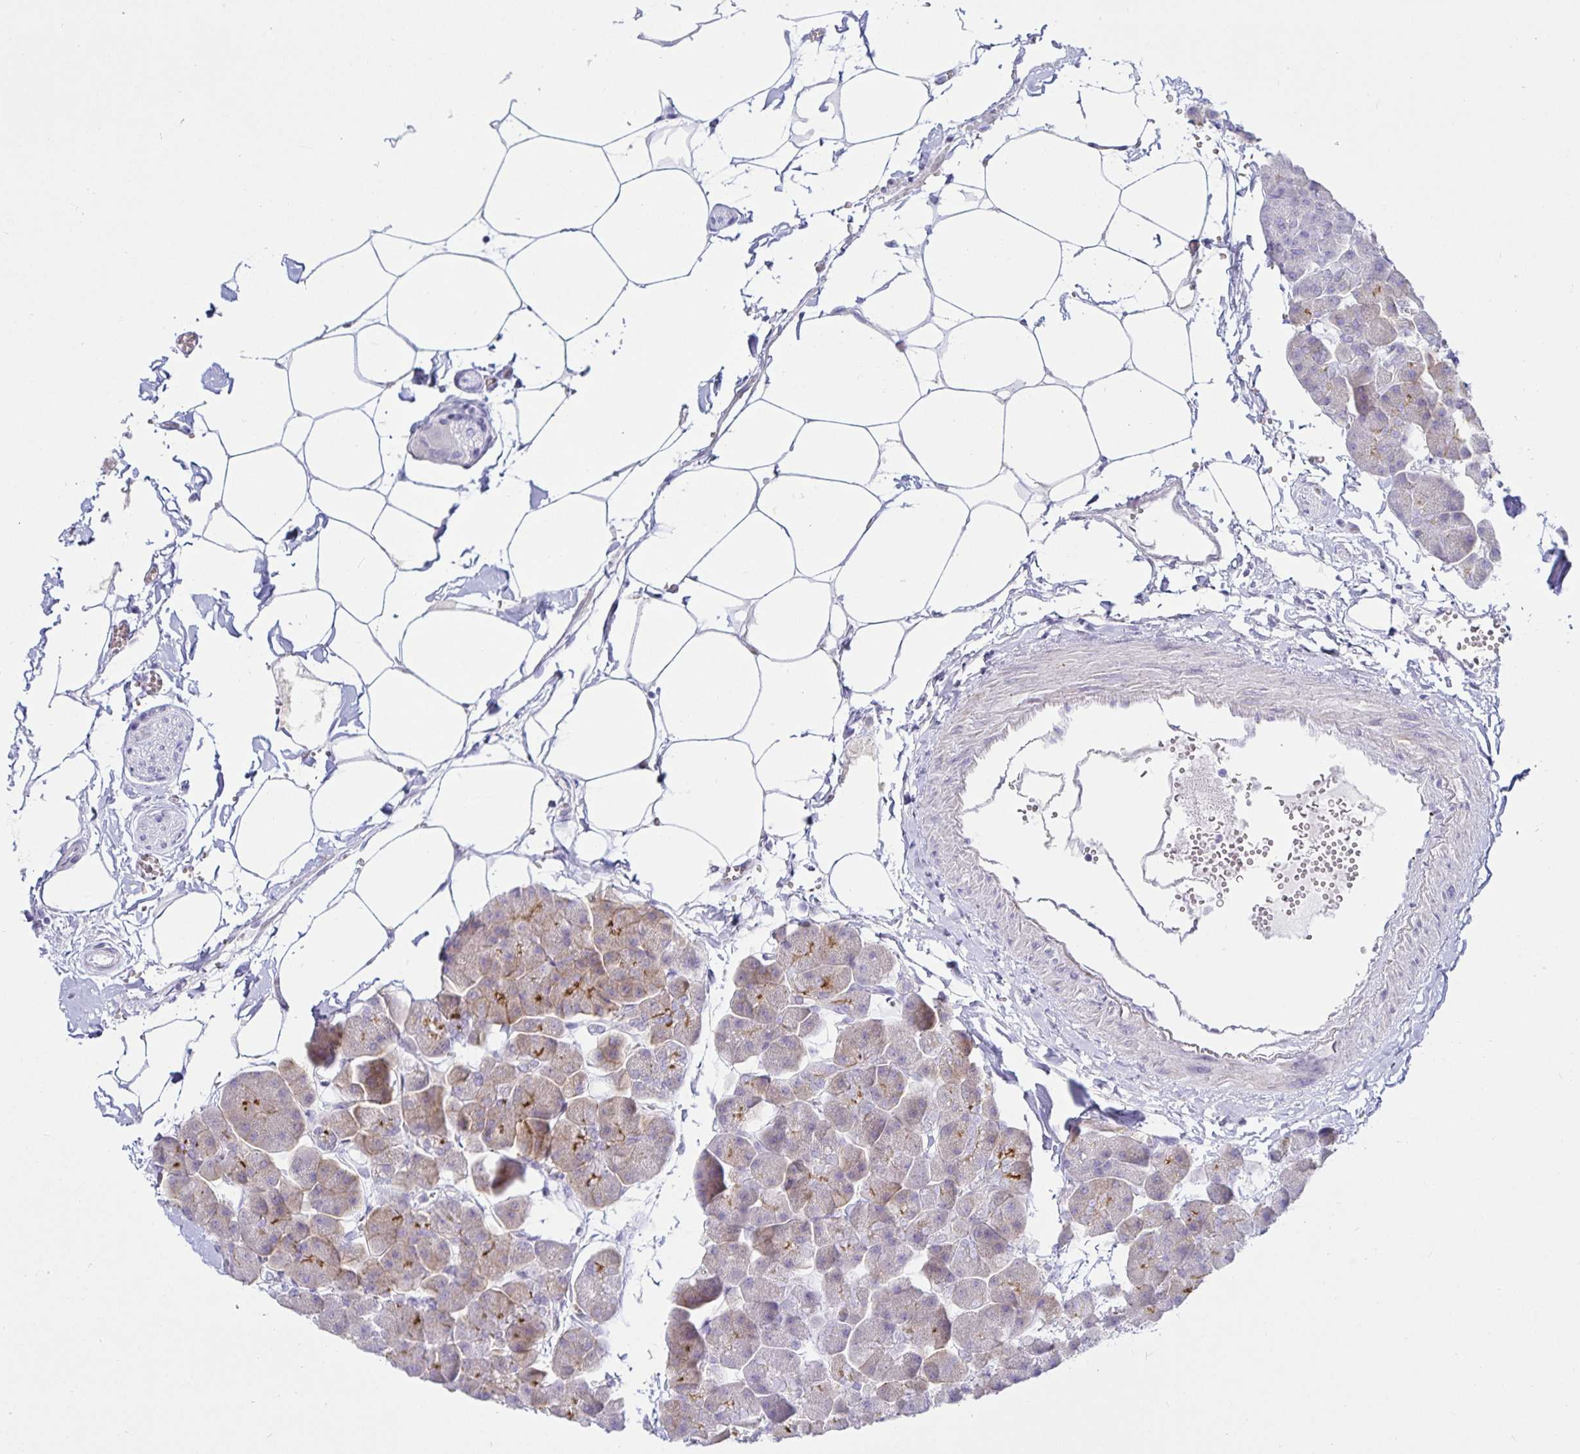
{"staining": {"intensity": "moderate", "quantity": "<25%", "location": "cytoplasmic/membranous"}, "tissue": "pancreas", "cell_type": "Exocrine glandular cells", "image_type": "normal", "snomed": [{"axis": "morphology", "description": "Normal tissue, NOS"}, {"axis": "topography", "description": "Pancreas"}], "caption": "IHC image of normal human pancreas stained for a protein (brown), which reveals low levels of moderate cytoplasmic/membranous expression in about <25% of exocrine glandular cells.", "gene": "MON2", "patient": {"sex": "male", "age": 35}}